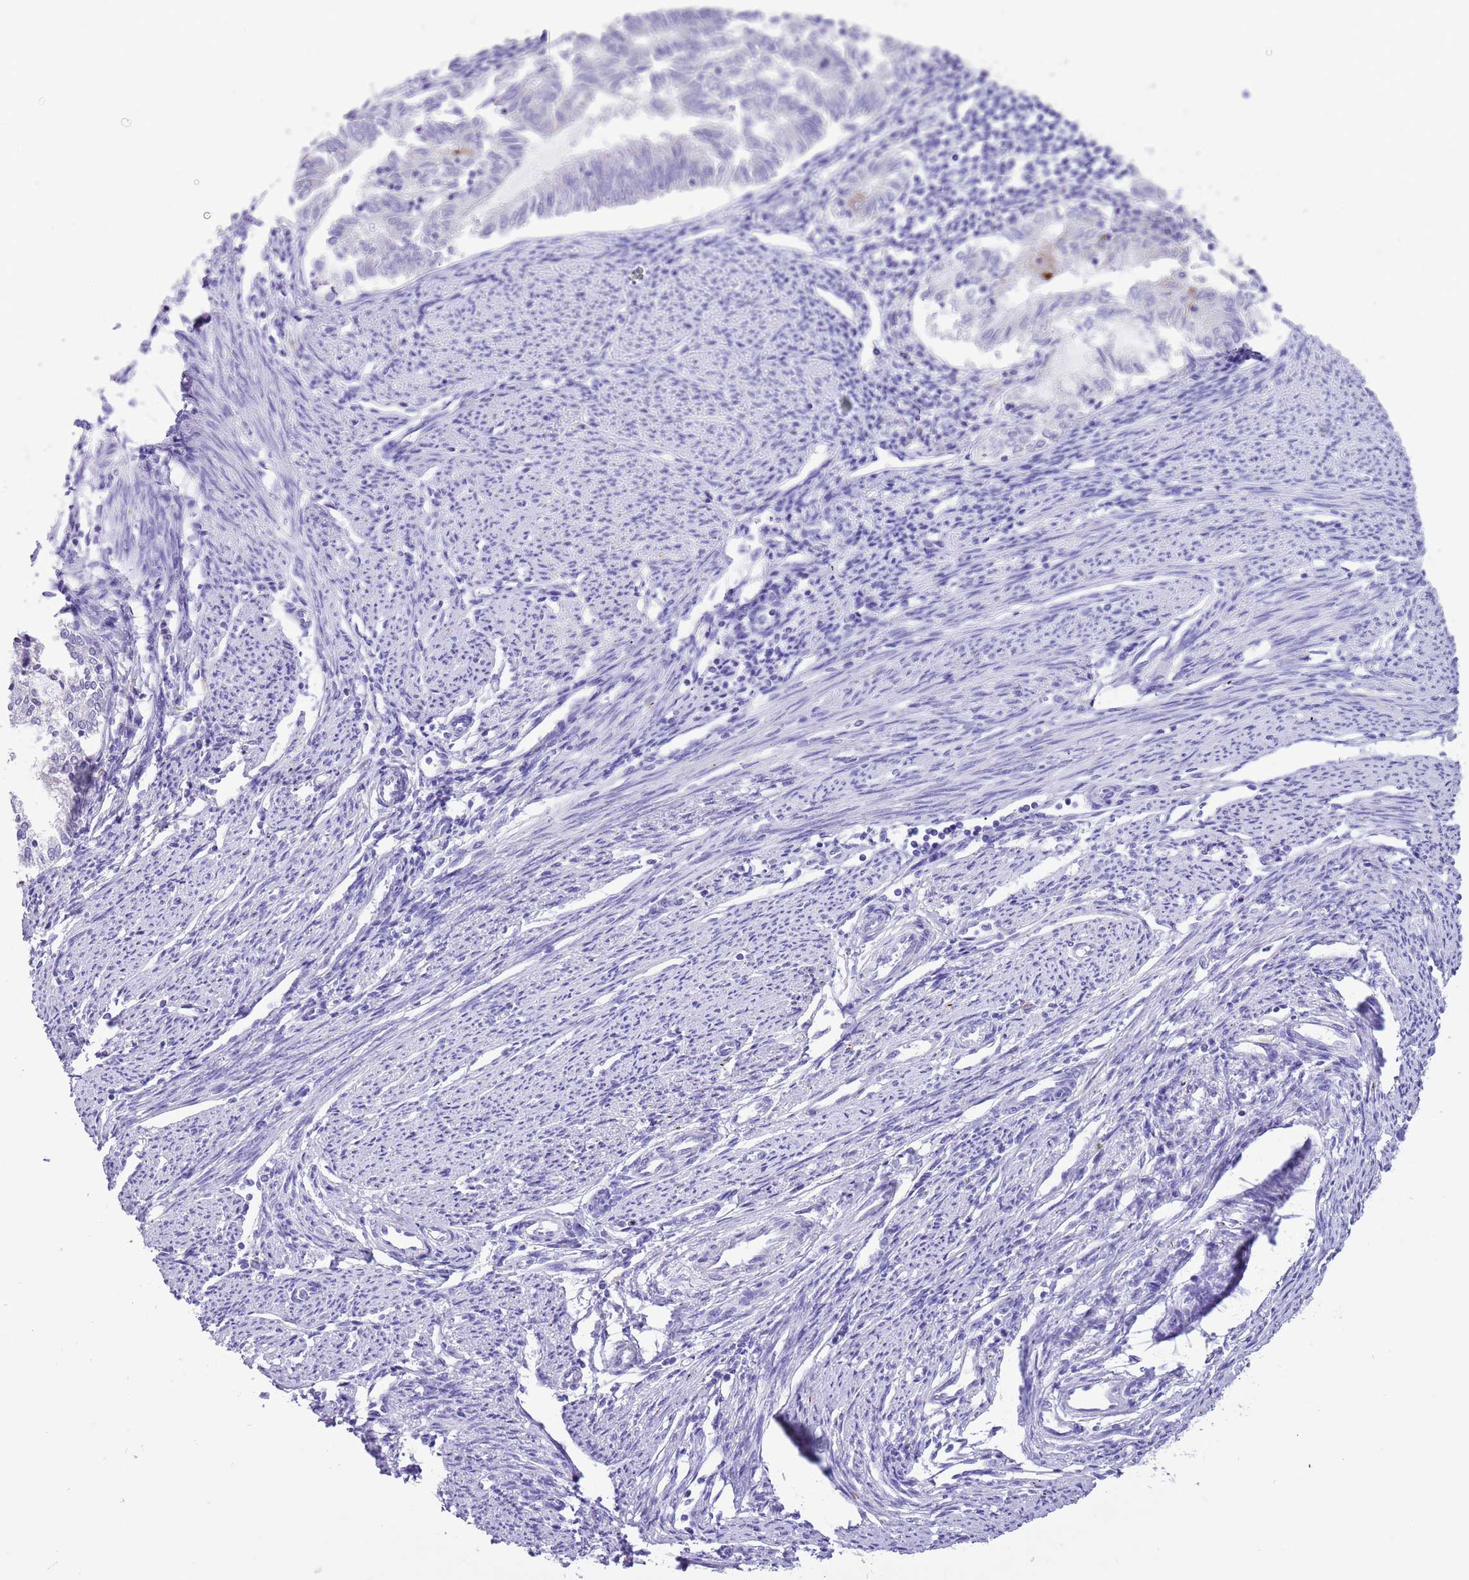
{"staining": {"intensity": "negative", "quantity": "none", "location": "none"}, "tissue": "endometrial cancer", "cell_type": "Tumor cells", "image_type": "cancer", "snomed": [{"axis": "morphology", "description": "Adenocarcinoma, NOS"}, {"axis": "topography", "description": "Endometrium"}], "caption": "High magnification brightfield microscopy of adenocarcinoma (endometrial) stained with DAB (brown) and counterstained with hematoxylin (blue): tumor cells show no significant positivity. (DAB IHC visualized using brightfield microscopy, high magnification).", "gene": "R3HDM4", "patient": {"sex": "female", "age": 79}}